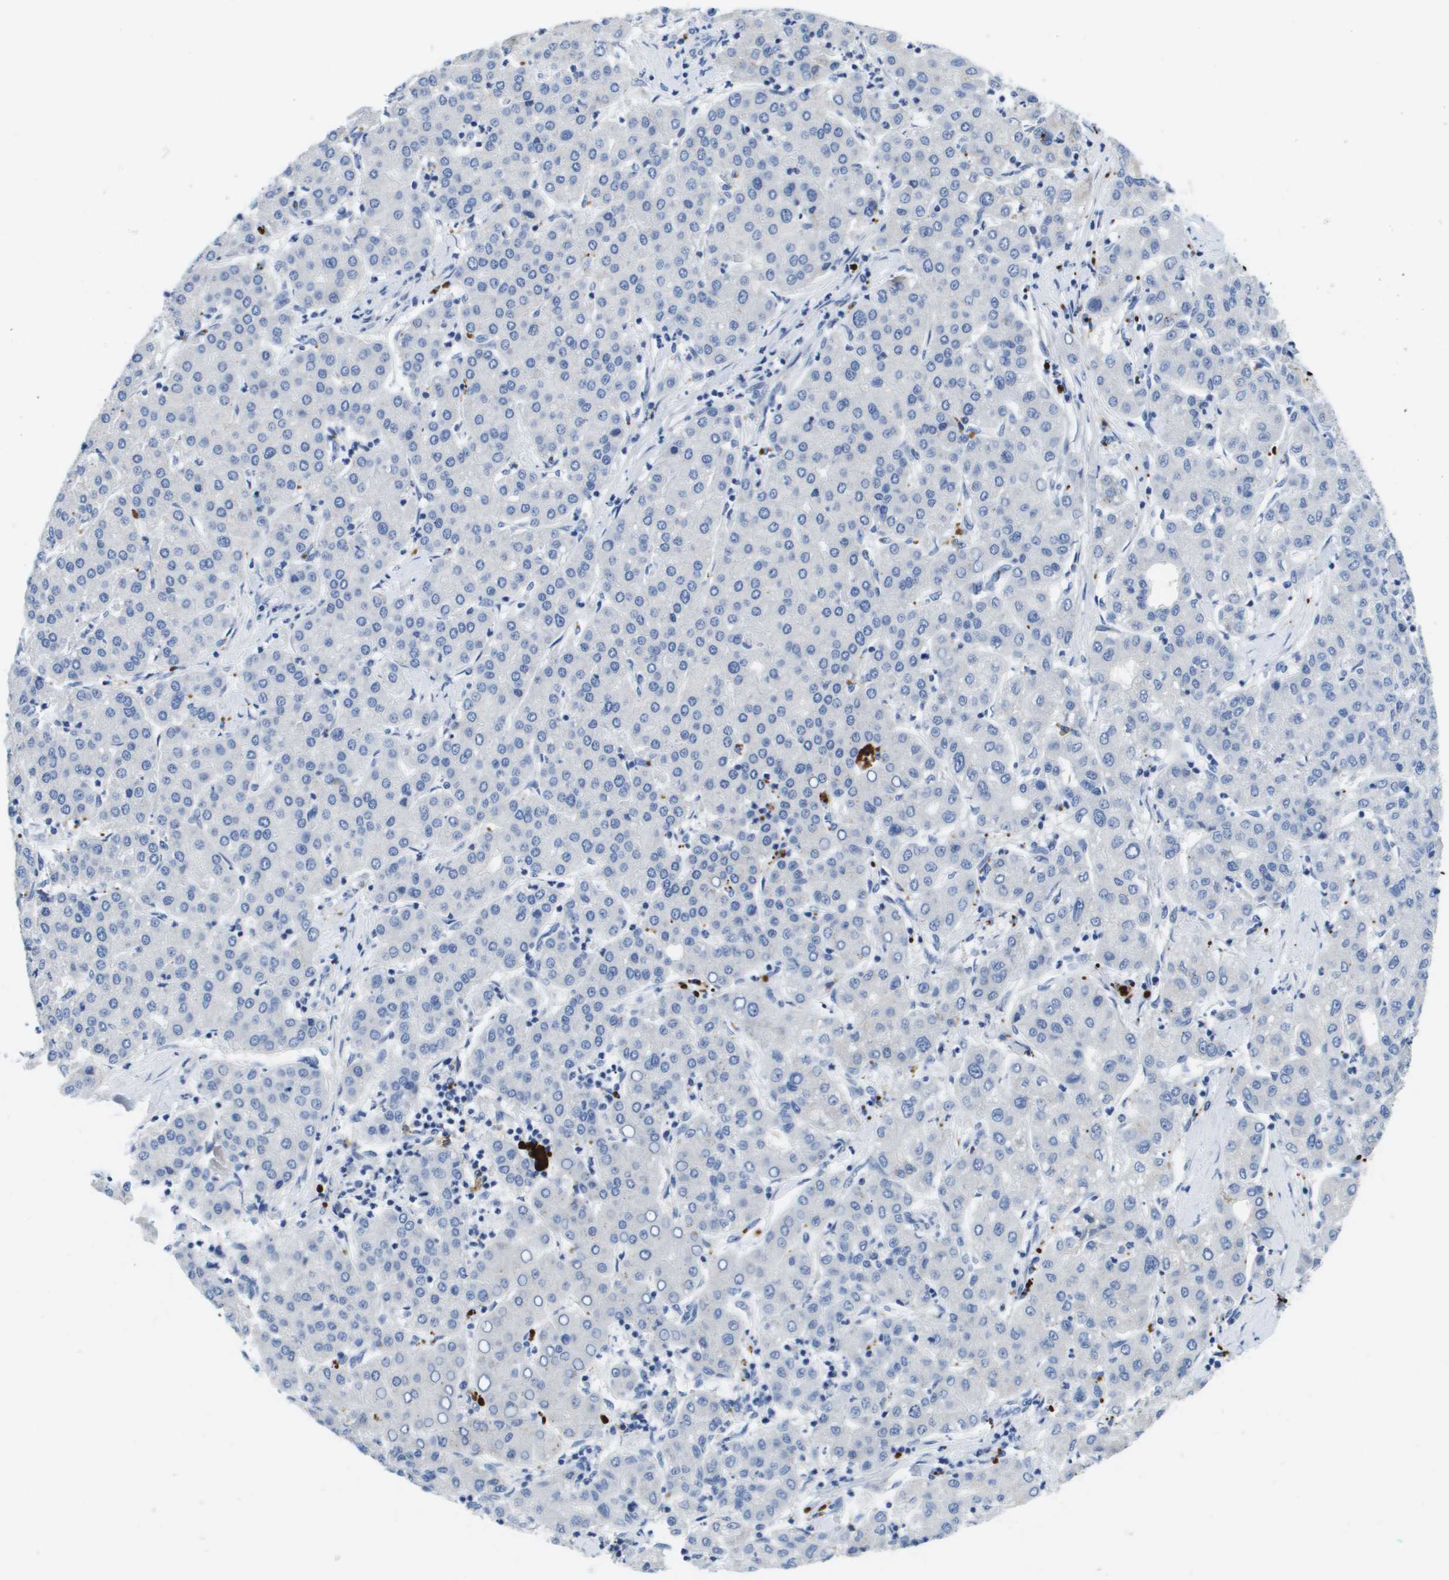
{"staining": {"intensity": "negative", "quantity": "none", "location": "none"}, "tissue": "liver cancer", "cell_type": "Tumor cells", "image_type": "cancer", "snomed": [{"axis": "morphology", "description": "Carcinoma, Hepatocellular, NOS"}, {"axis": "topography", "description": "Liver"}], "caption": "Tumor cells are negative for brown protein staining in liver cancer (hepatocellular carcinoma). (DAB (3,3'-diaminobenzidine) IHC, high magnification).", "gene": "MS4A1", "patient": {"sex": "male", "age": 65}}